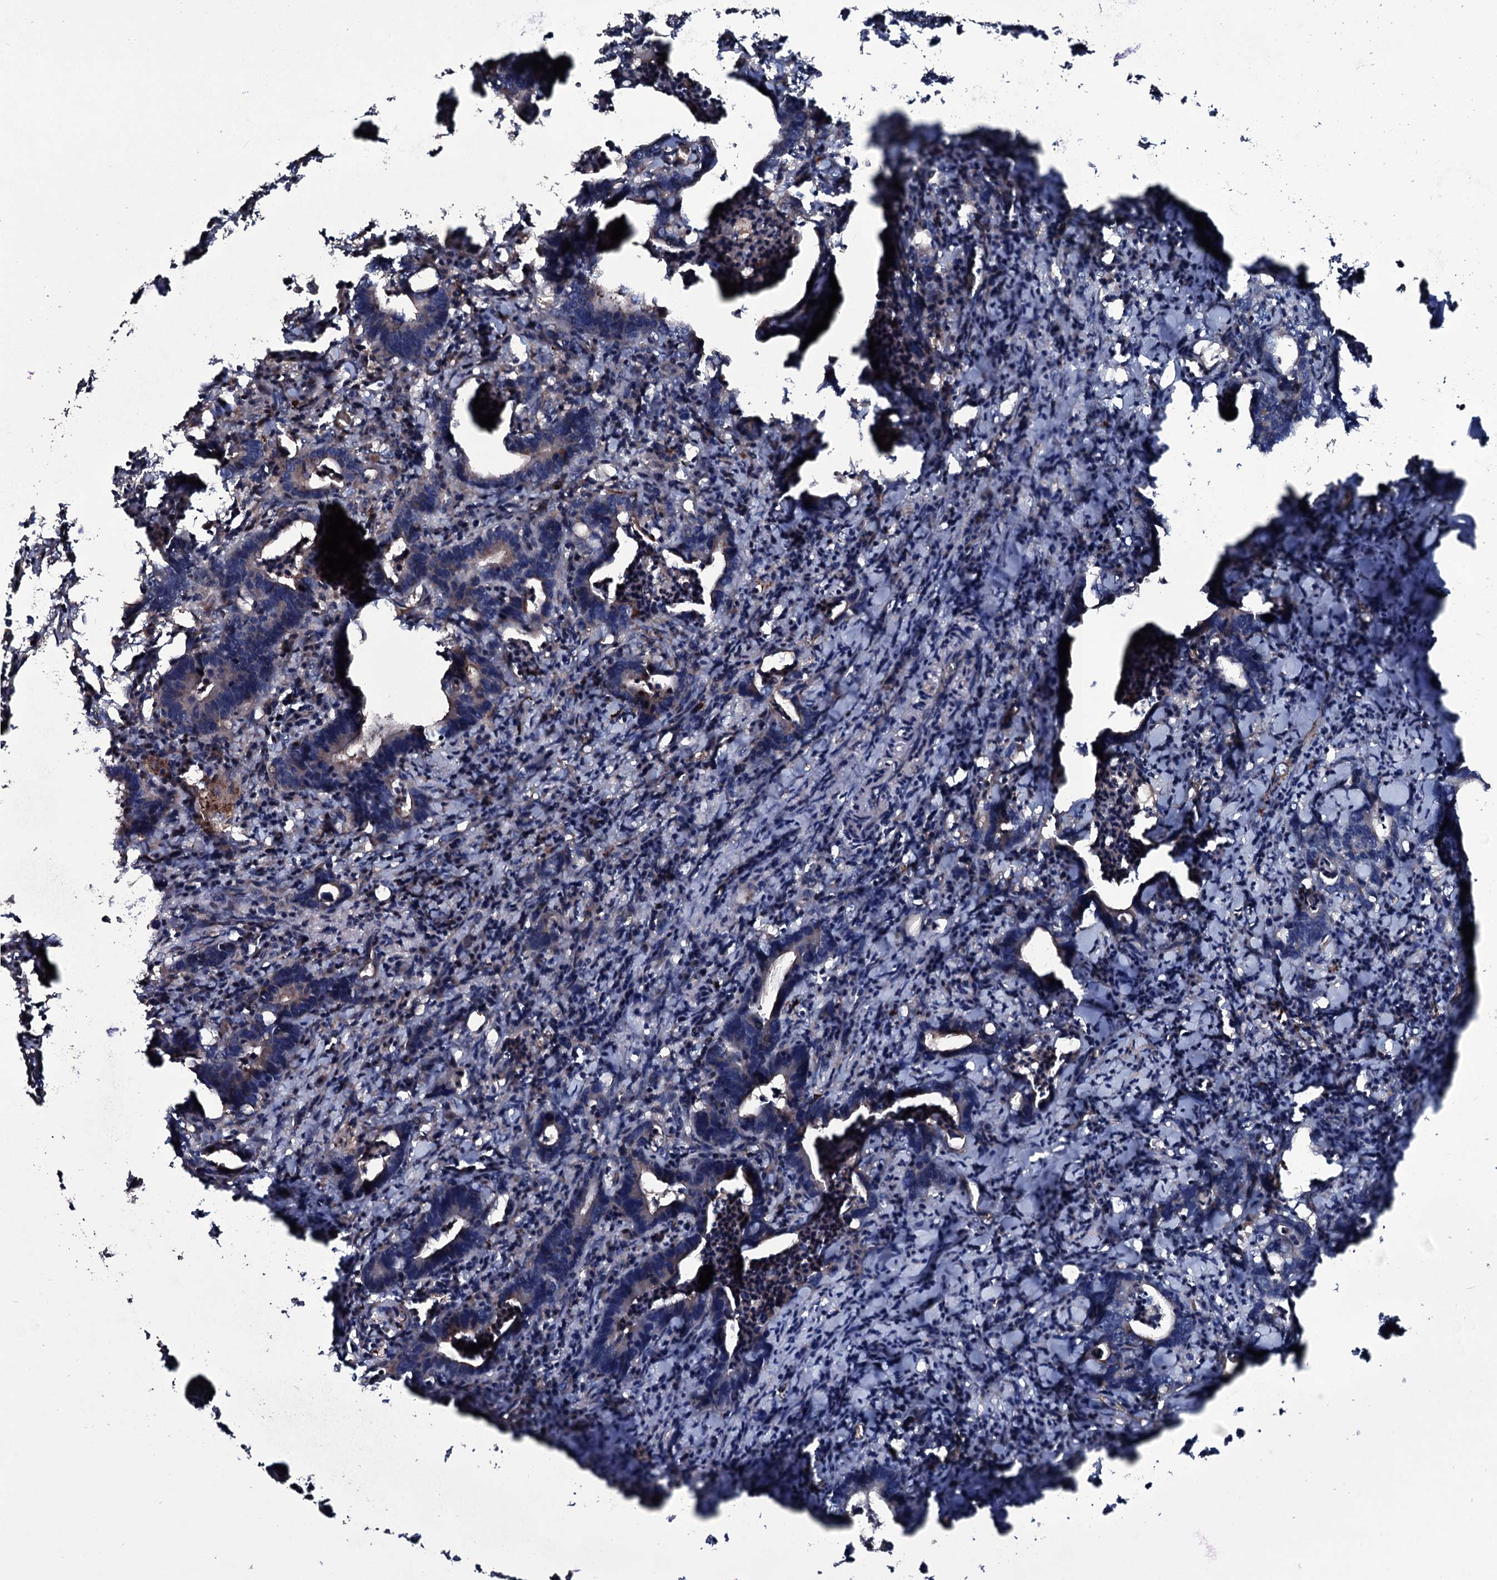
{"staining": {"intensity": "weak", "quantity": "<25%", "location": "cytoplasmic/membranous"}, "tissue": "colorectal cancer", "cell_type": "Tumor cells", "image_type": "cancer", "snomed": [{"axis": "morphology", "description": "Adenocarcinoma, NOS"}, {"axis": "topography", "description": "Colon"}], "caption": "A high-resolution micrograph shows immunohistochemistry (IHC) staining of colorectal cancer (adenocarcinoma), which displays no significant positivity in tumor cells.", "gene": "ZSWIM8", "patient": {"sex": "female", "age": 75}}